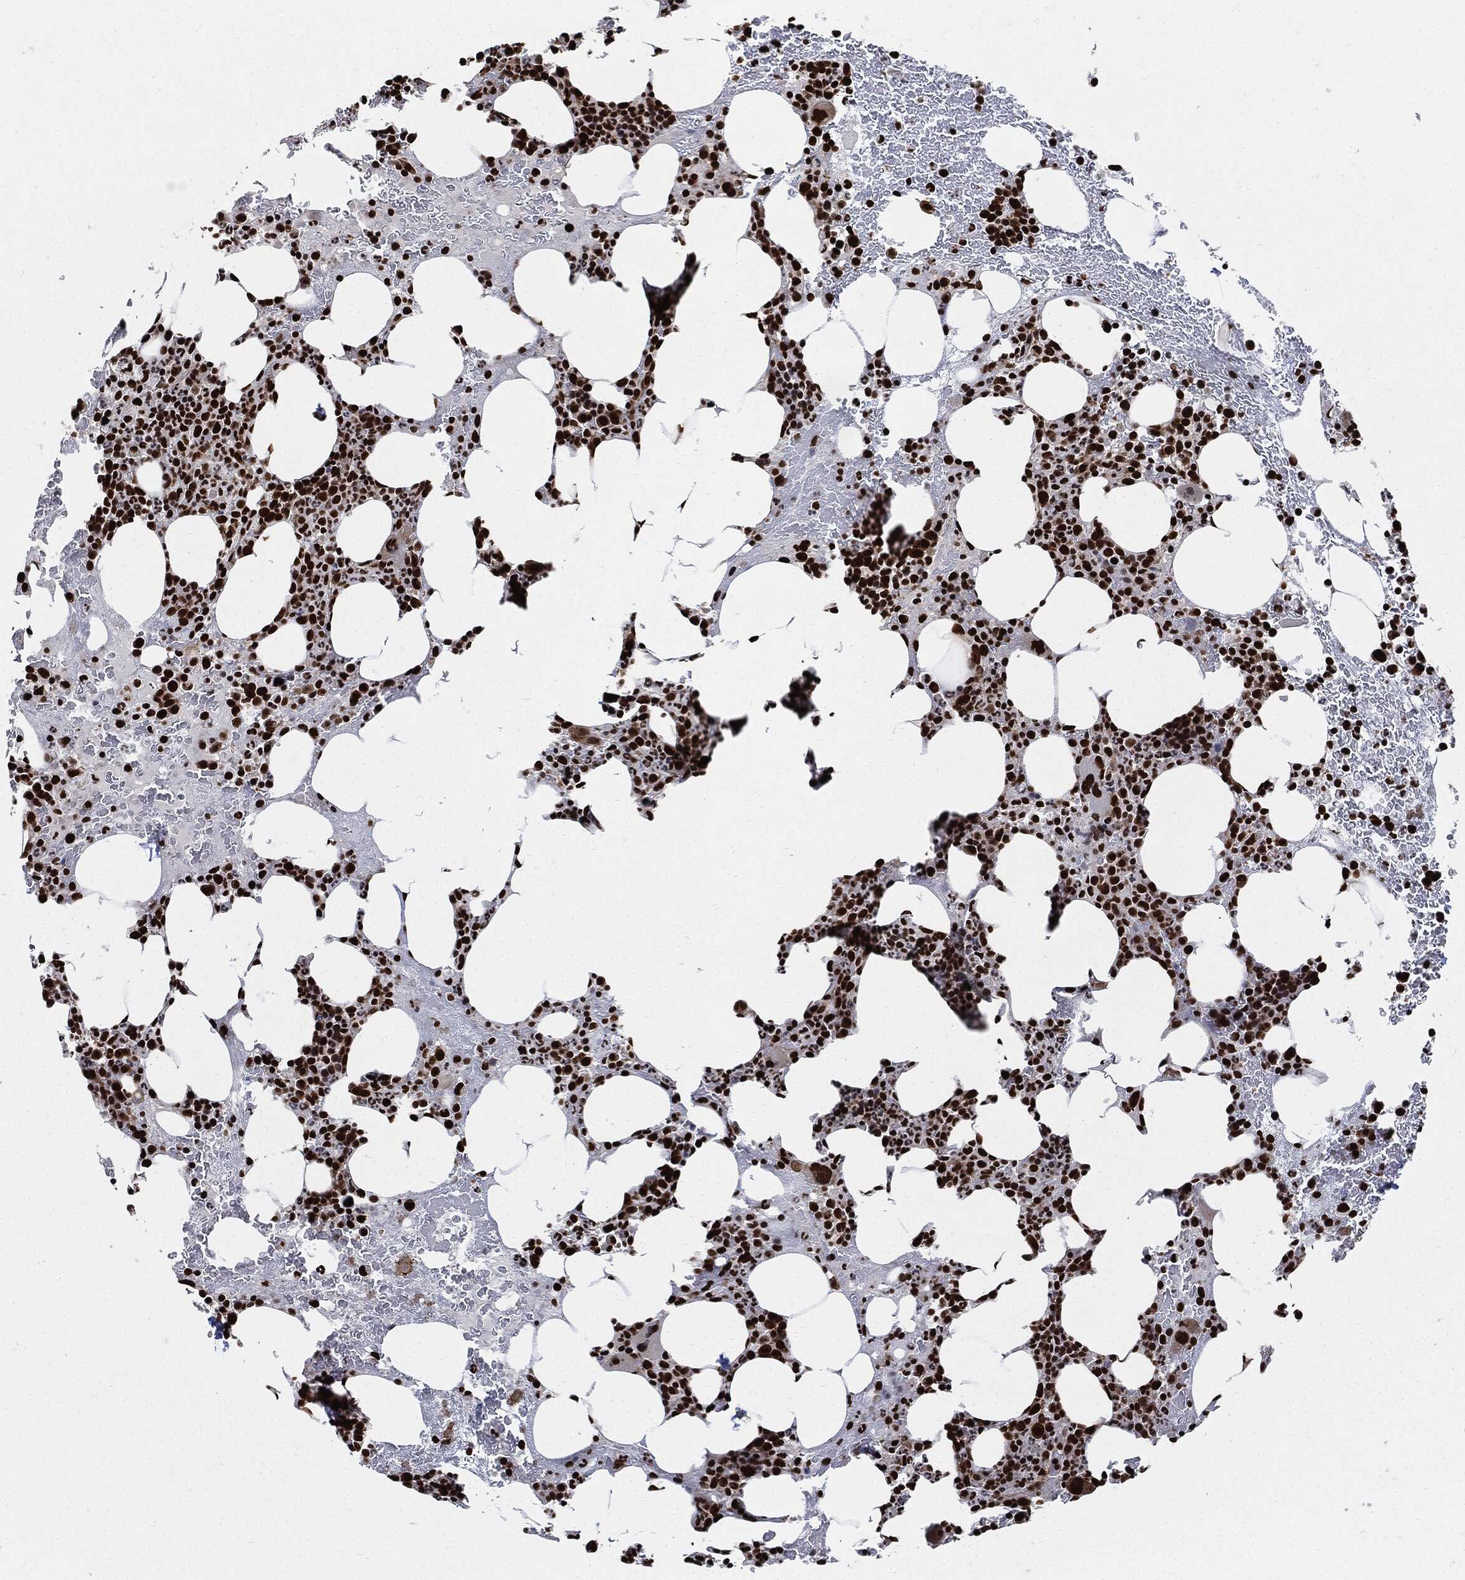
{"staining": {"intensity": "strong", "quantity": ">75%", "location": "nuclear"}, "tissue": "bone marrow", "cell_type": "Hematopoietic cells", "image_type": "normal", "snomed": [{"axis": "morphology", "description": "Normal tissue, NOS"}, {"axis": "topography", "description": "Bone marrow"}], "caption": "Human bone marrow stained for a protein (brown) shows strong nuclear positive positivity in about >75% of hematopoietic cells.", "gene": "RECQL", "patient": {"sex": "male", "age": 83}}